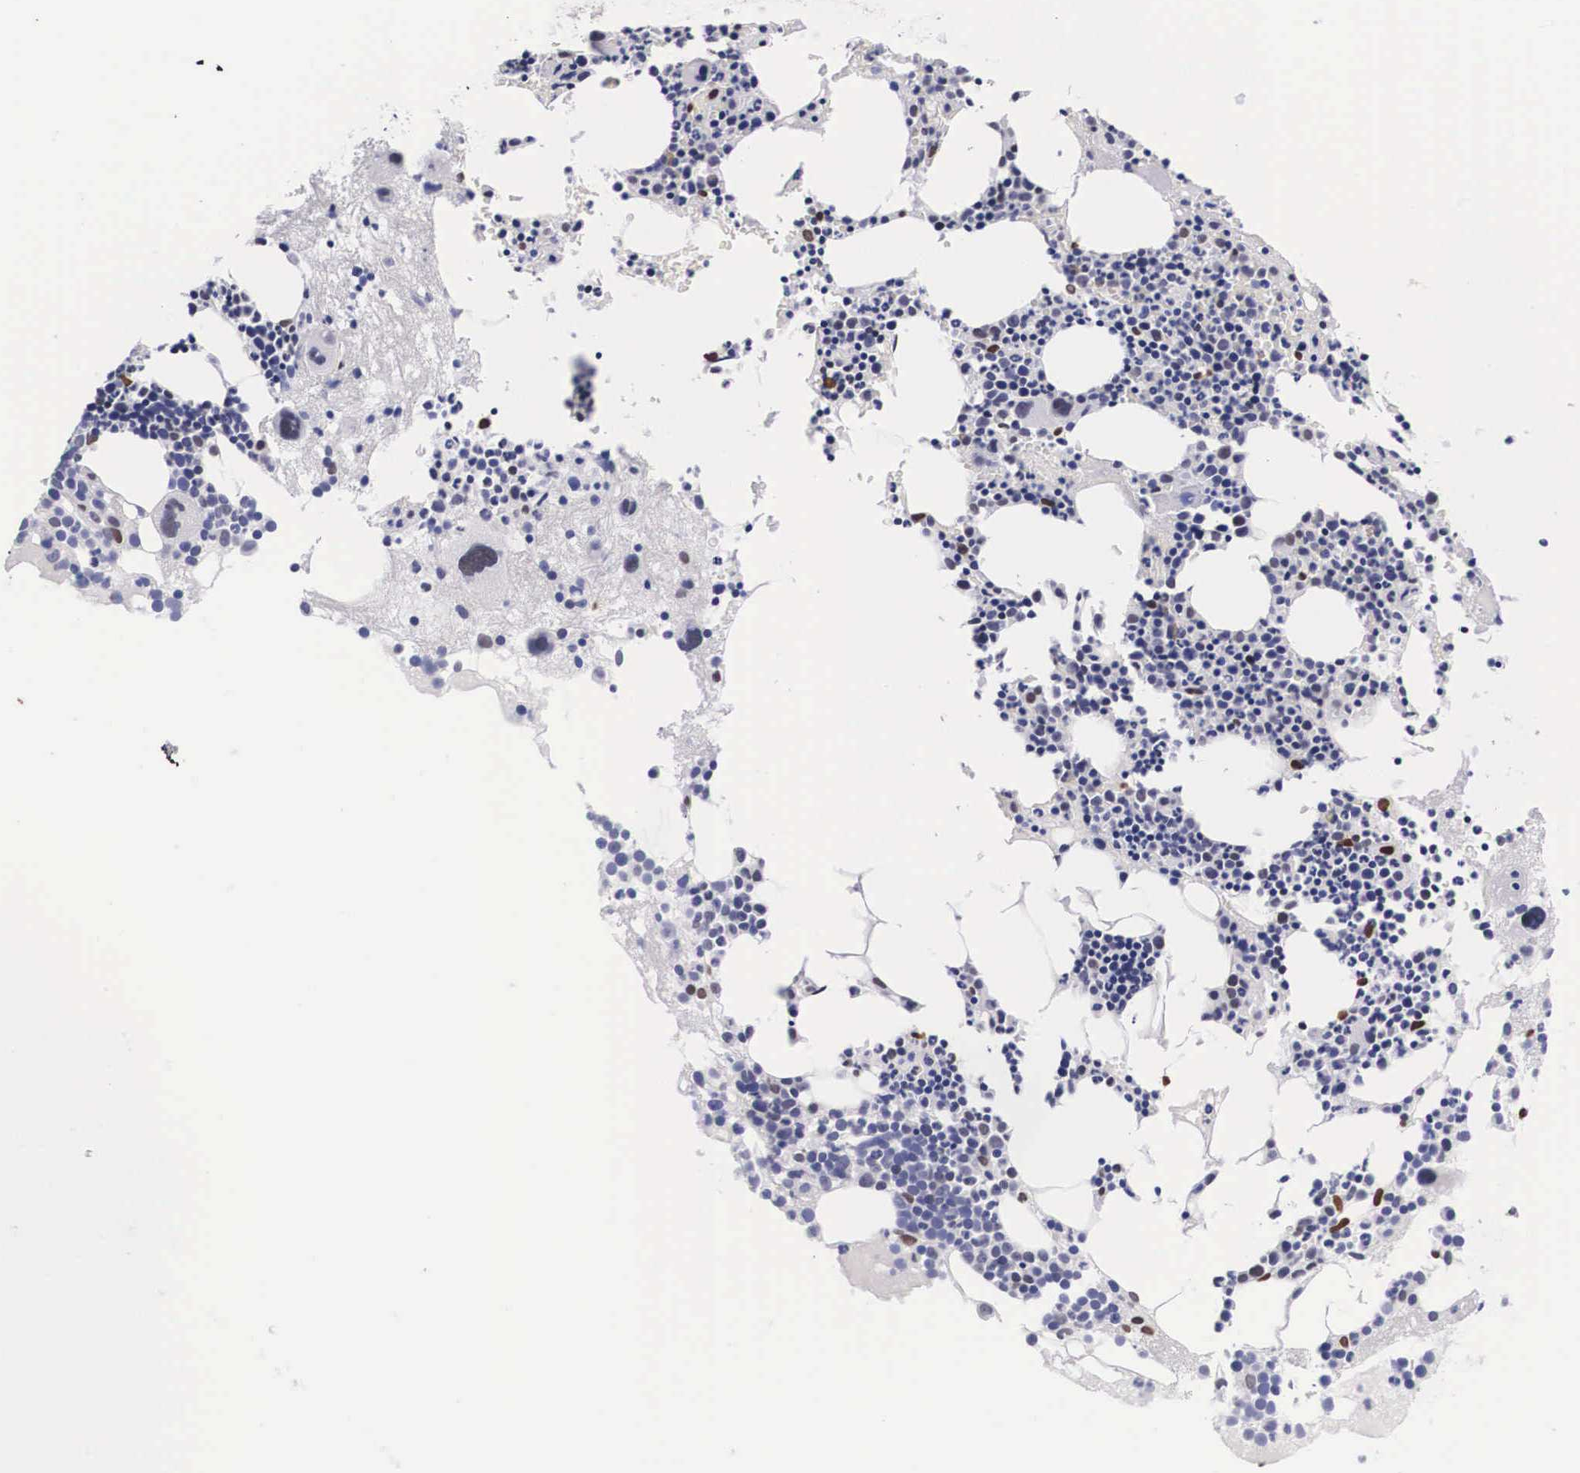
{"staining": {"intensity": "moderate", "quantity": "<25%", "location": "nuclear"}, "tissue": "bone marrow", "cell_type": "Hematopoietic cells", "image_type": "normal", "snomed": [{"axis": "morphology", "description": "Normal tissue, NOS"}, {"axis": "topography", "description": "Bone marrow"}], "caption": "Immunohistochemical staining of normal bone marrow shows moderate nuclear protein positivity in approximately <25% of hematopoietic cells. (brown staining indicates protein expression, while blue staining denotes nuclei).", "gene": "KHDRBS3", "patient": {"sex": "male", "age": 75}}